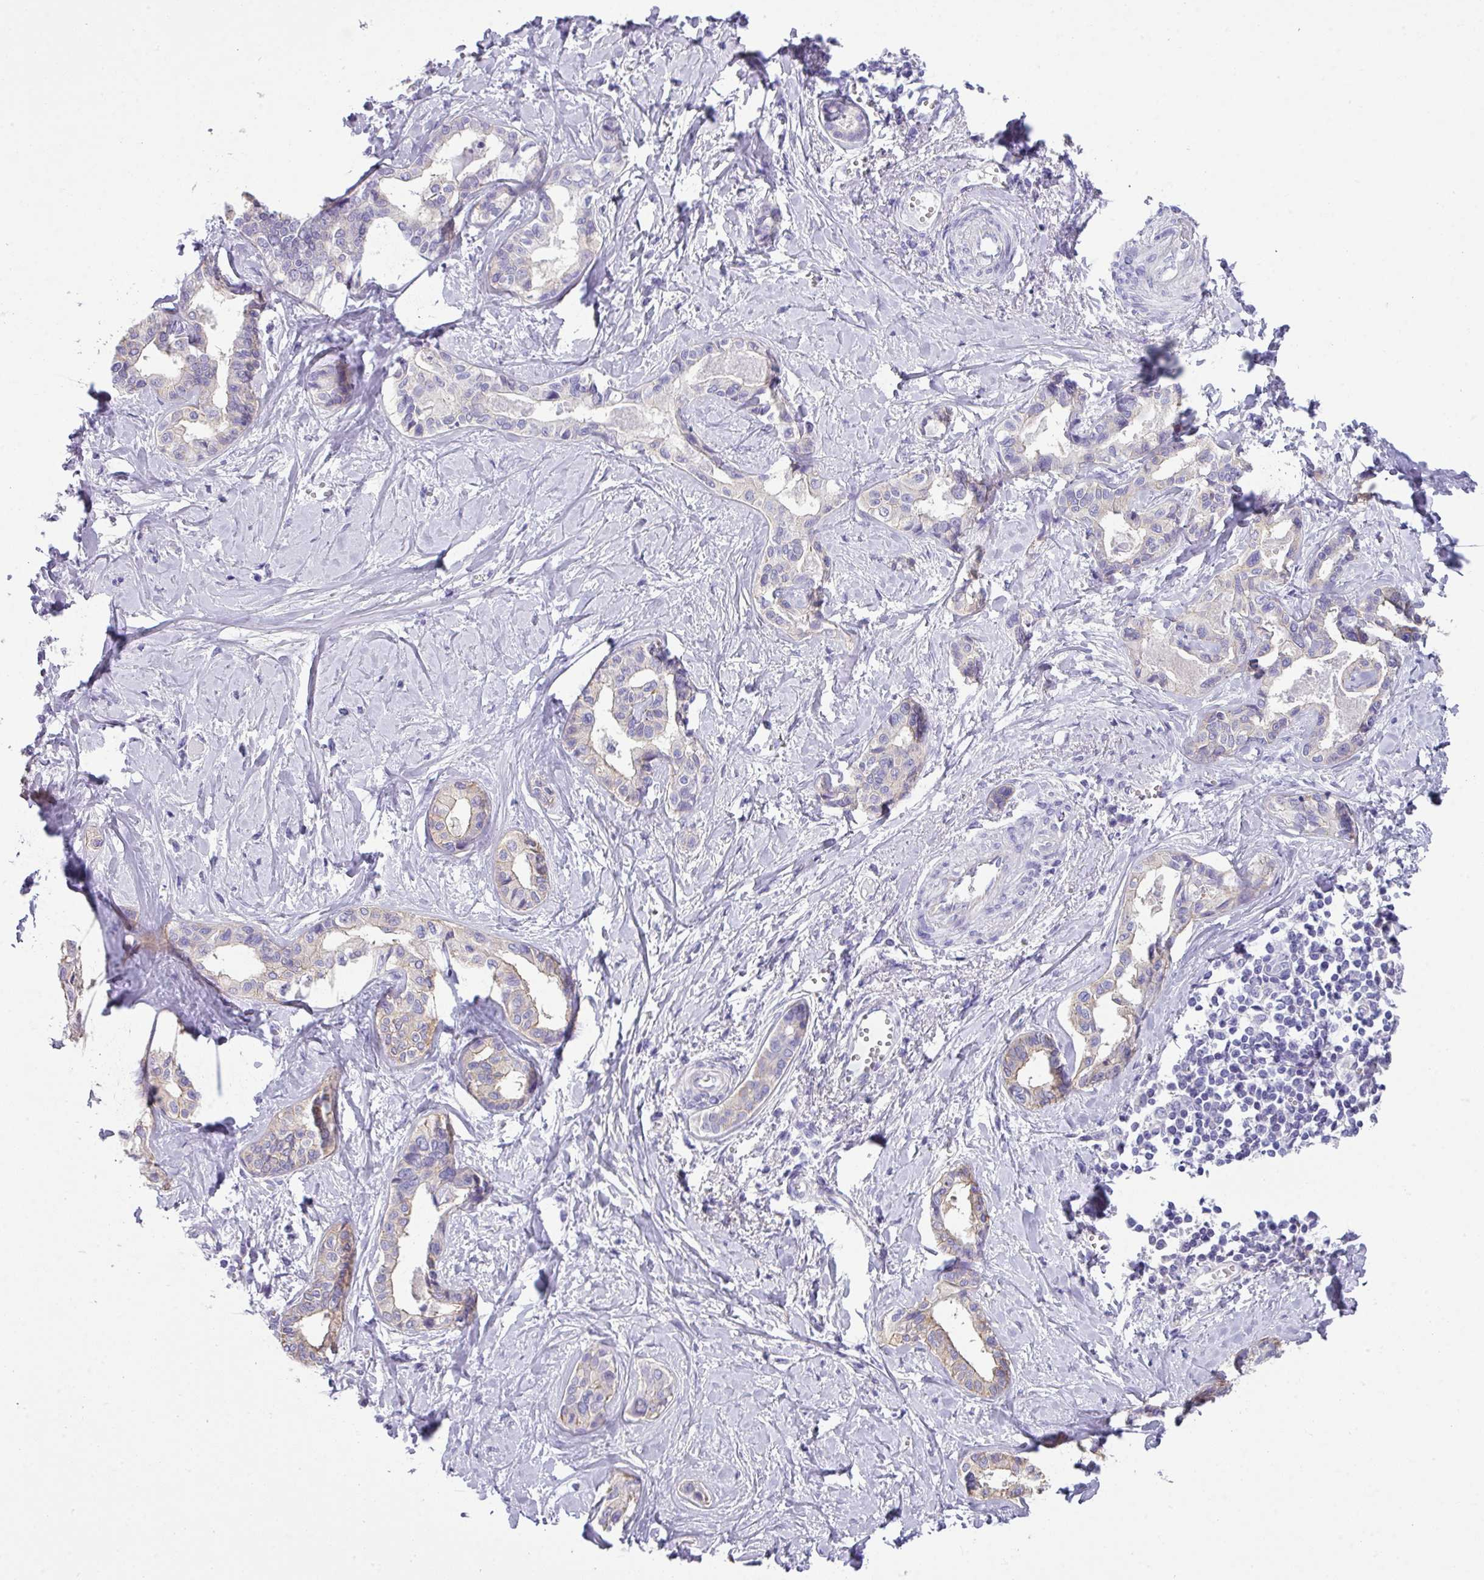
{"staining": {"intensity": "negative", "quantity": "none", "location": "none"}, "tissue": "liver cancer", "cell_type": "Tumor cells", "image_type": "cancer", "snomed": [{"axis": "morphology", "description": "Cholangiocarcinoma"}, {"axis": "topography", "description": "Liver"}], "caption": "Immunohistochemistry of human liver cholangiocarcinoma demonstrates no staining in tumor cells.", "gene": "PALS2", "patient": {"sex": "female", "age": 77}}